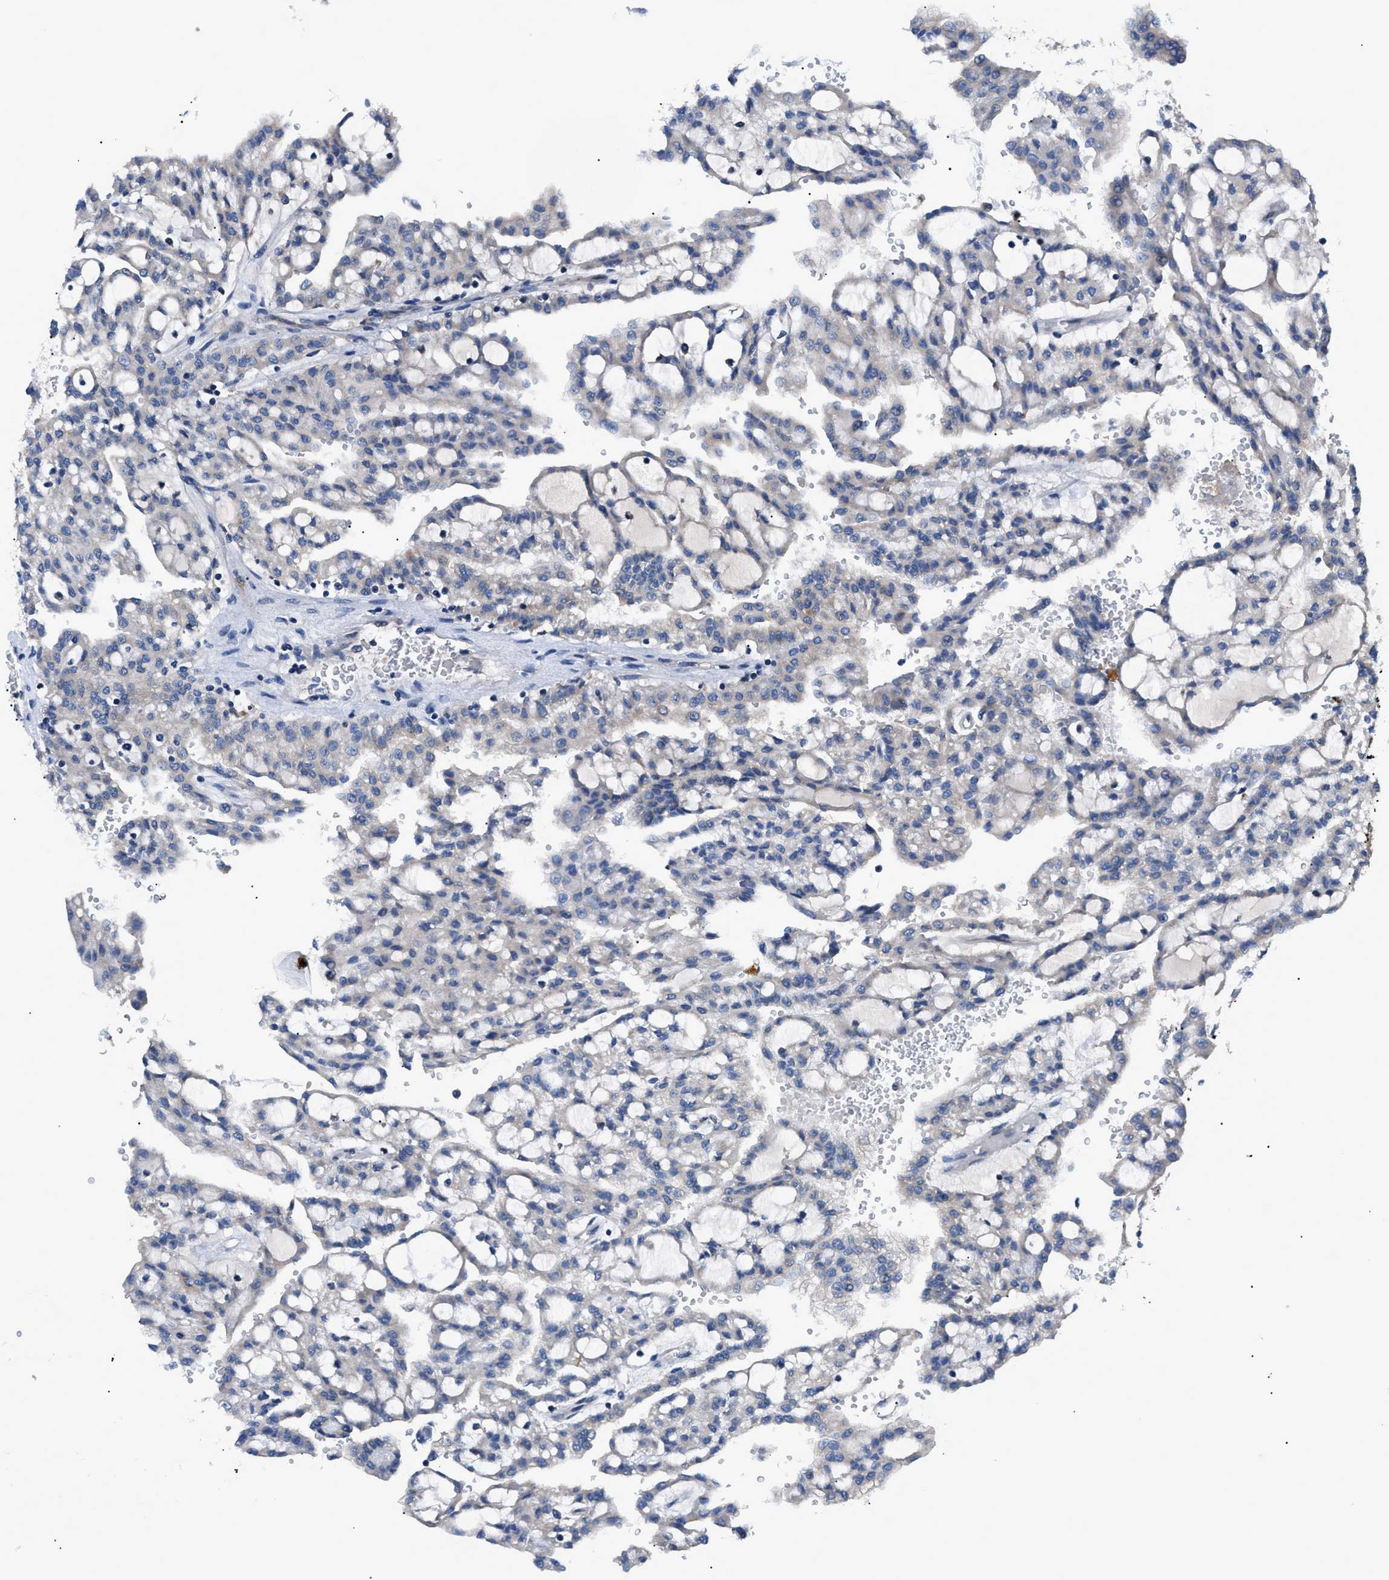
{"staining": {"intensity": "negative", "quantity": "none", "location": "none"}, "tissue": "renal cancer", "cell_type": "Tumor cells", "image_type": "cancer", "snomed": [{"axis": "morphology", "description": "Adenocarcinoma, NOS"}, {"axis": "topography", "description": "Kidney"}], "caption": "A histopathology image of renal cancer stained for a protein displays no brown staining in tumor cells.", "gene": "ZDHHC24", "patient": {"sex": "male", "age": 63}}